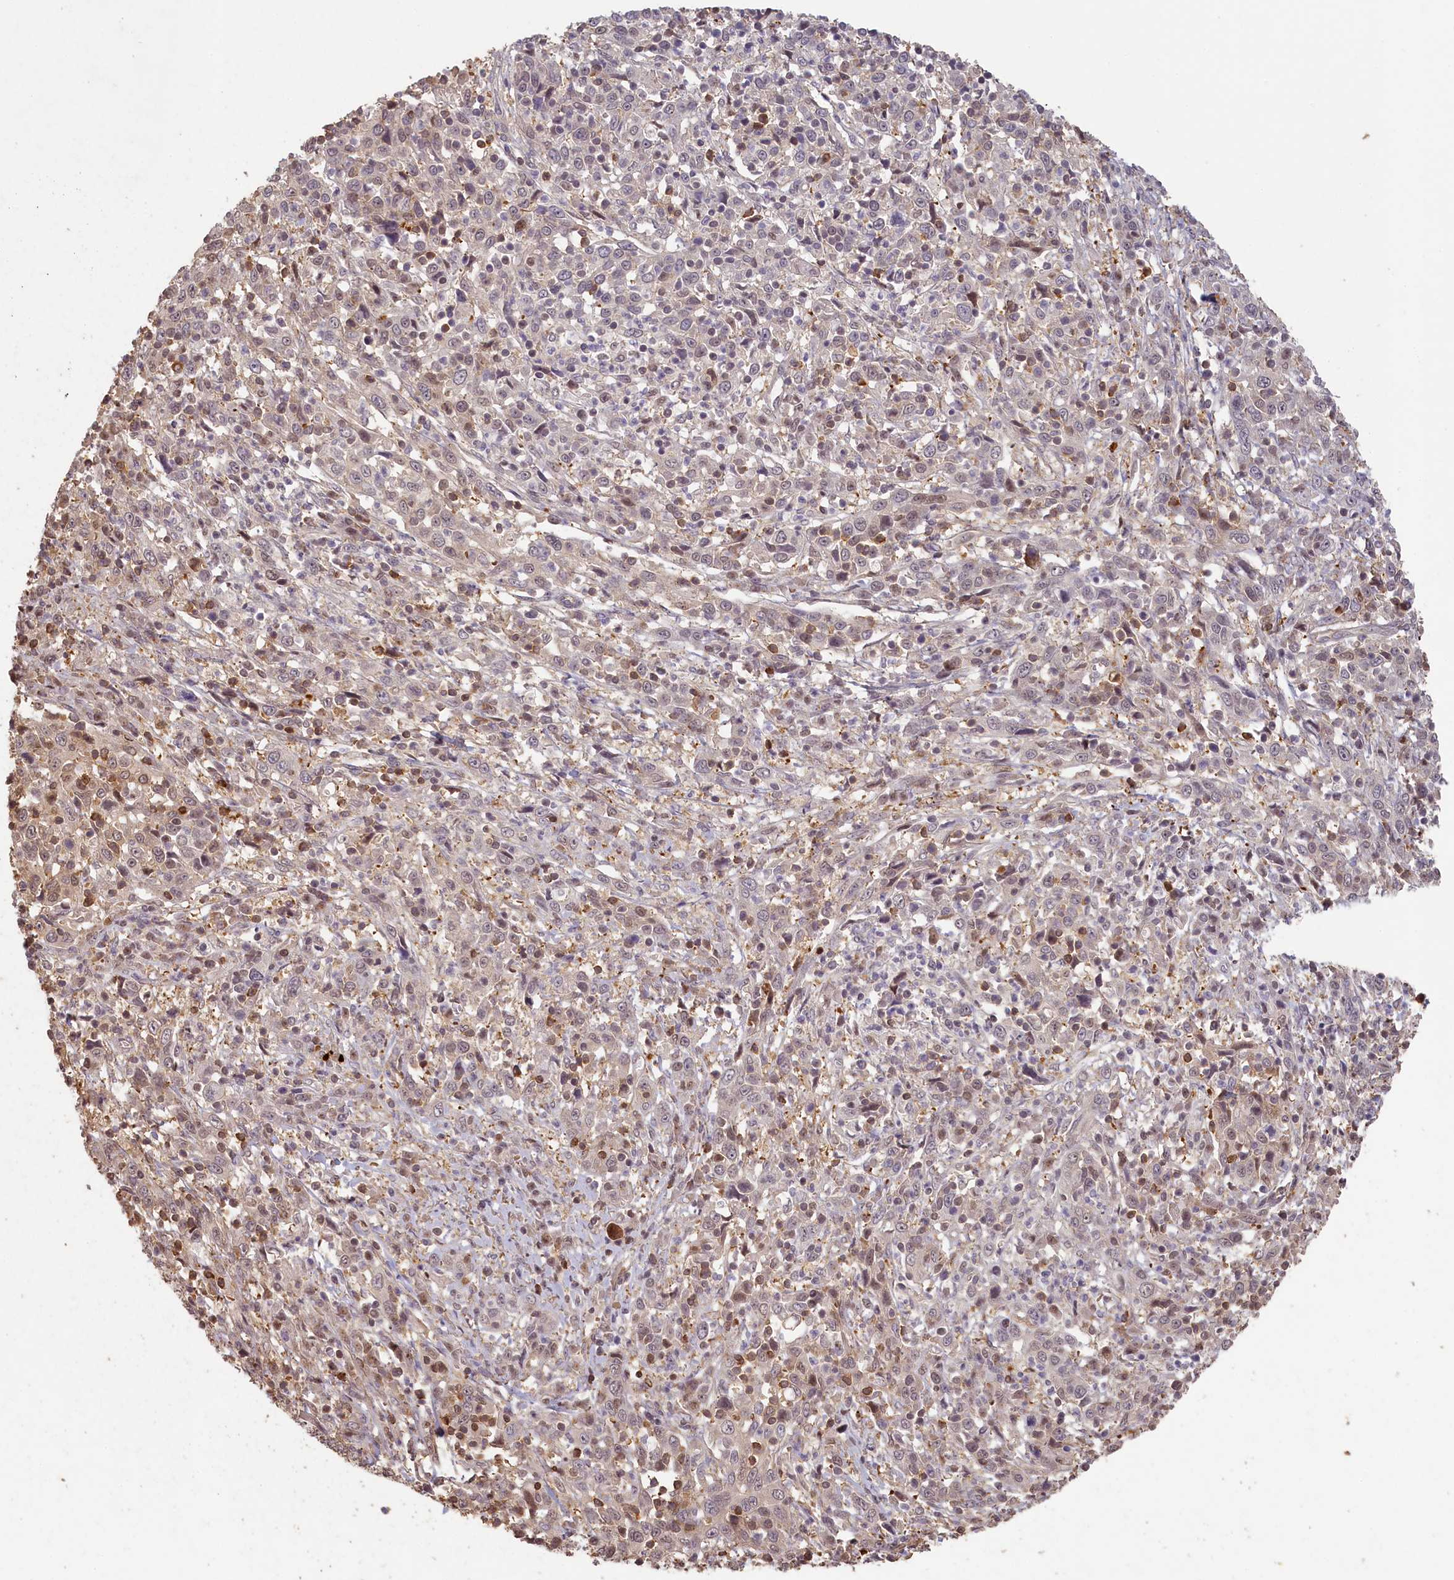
{"staining": {"intensity": "weak", "quantity": "<25%", "location": "cytoplasmic/membranous"}, "tissue": "cervical cancer", "cell_type": "Tumor cells", "image_type": "cancer", "snomed": [{"axis": "morphology", "description": "Squamous cell carcinoma, NOS"}, {"axis": "topography", "description": "Cervix"}], "caption": "DAB (3,3'-diaminobenzidine) immunohistochemical staining of human cervical cancer (squamous cell carcinoma) displays no significant expression in tumor cells. (Brightfield microscopy of DAB immunohistochemistry (IHC) at high magnification).", "gene": "MADD", "patient": {"sex": "female", "age": 46}}